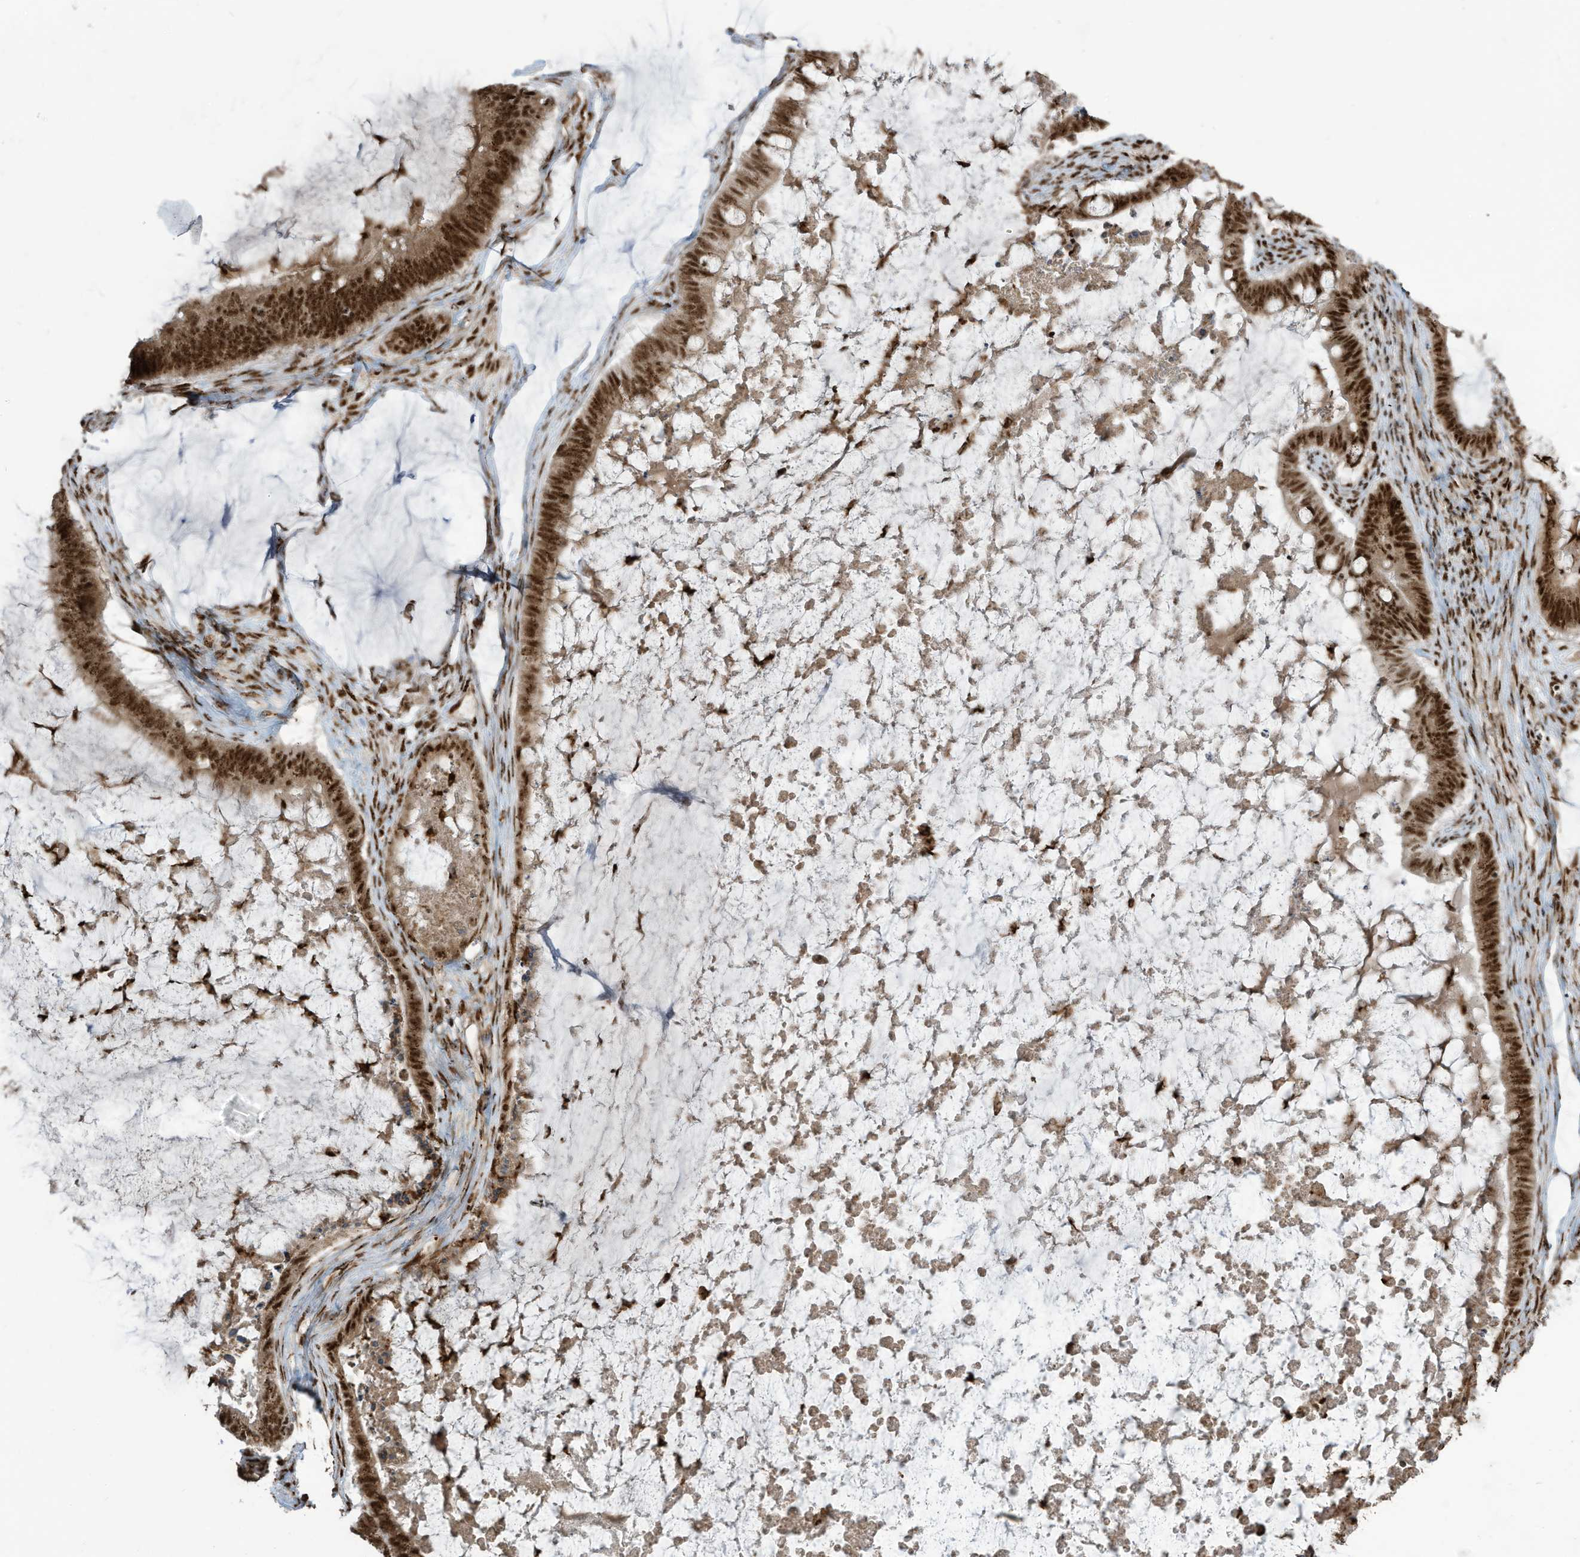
{"staining": {"intensity": "strong", "quantity": ">75%", "location": "nuclear"}, "tissue": "ovarian cancer", "cell_type": "Tumor cells", "image_type": "cancer", "snomed": [{"axis": "morphology", "description": "Cystadenocarcinoma, mucinous, NOS"}, {"axis": "topography", "description": "Ovary"}], "caption": "This photomicrograph exhibits IHC staining of mucinous cystadenocarcinoma (ovarian), with high strong nuclear expression in about >75% of tumor cells.", "gene": "LBH", "patient": {"sex": "female", "age": 61}}